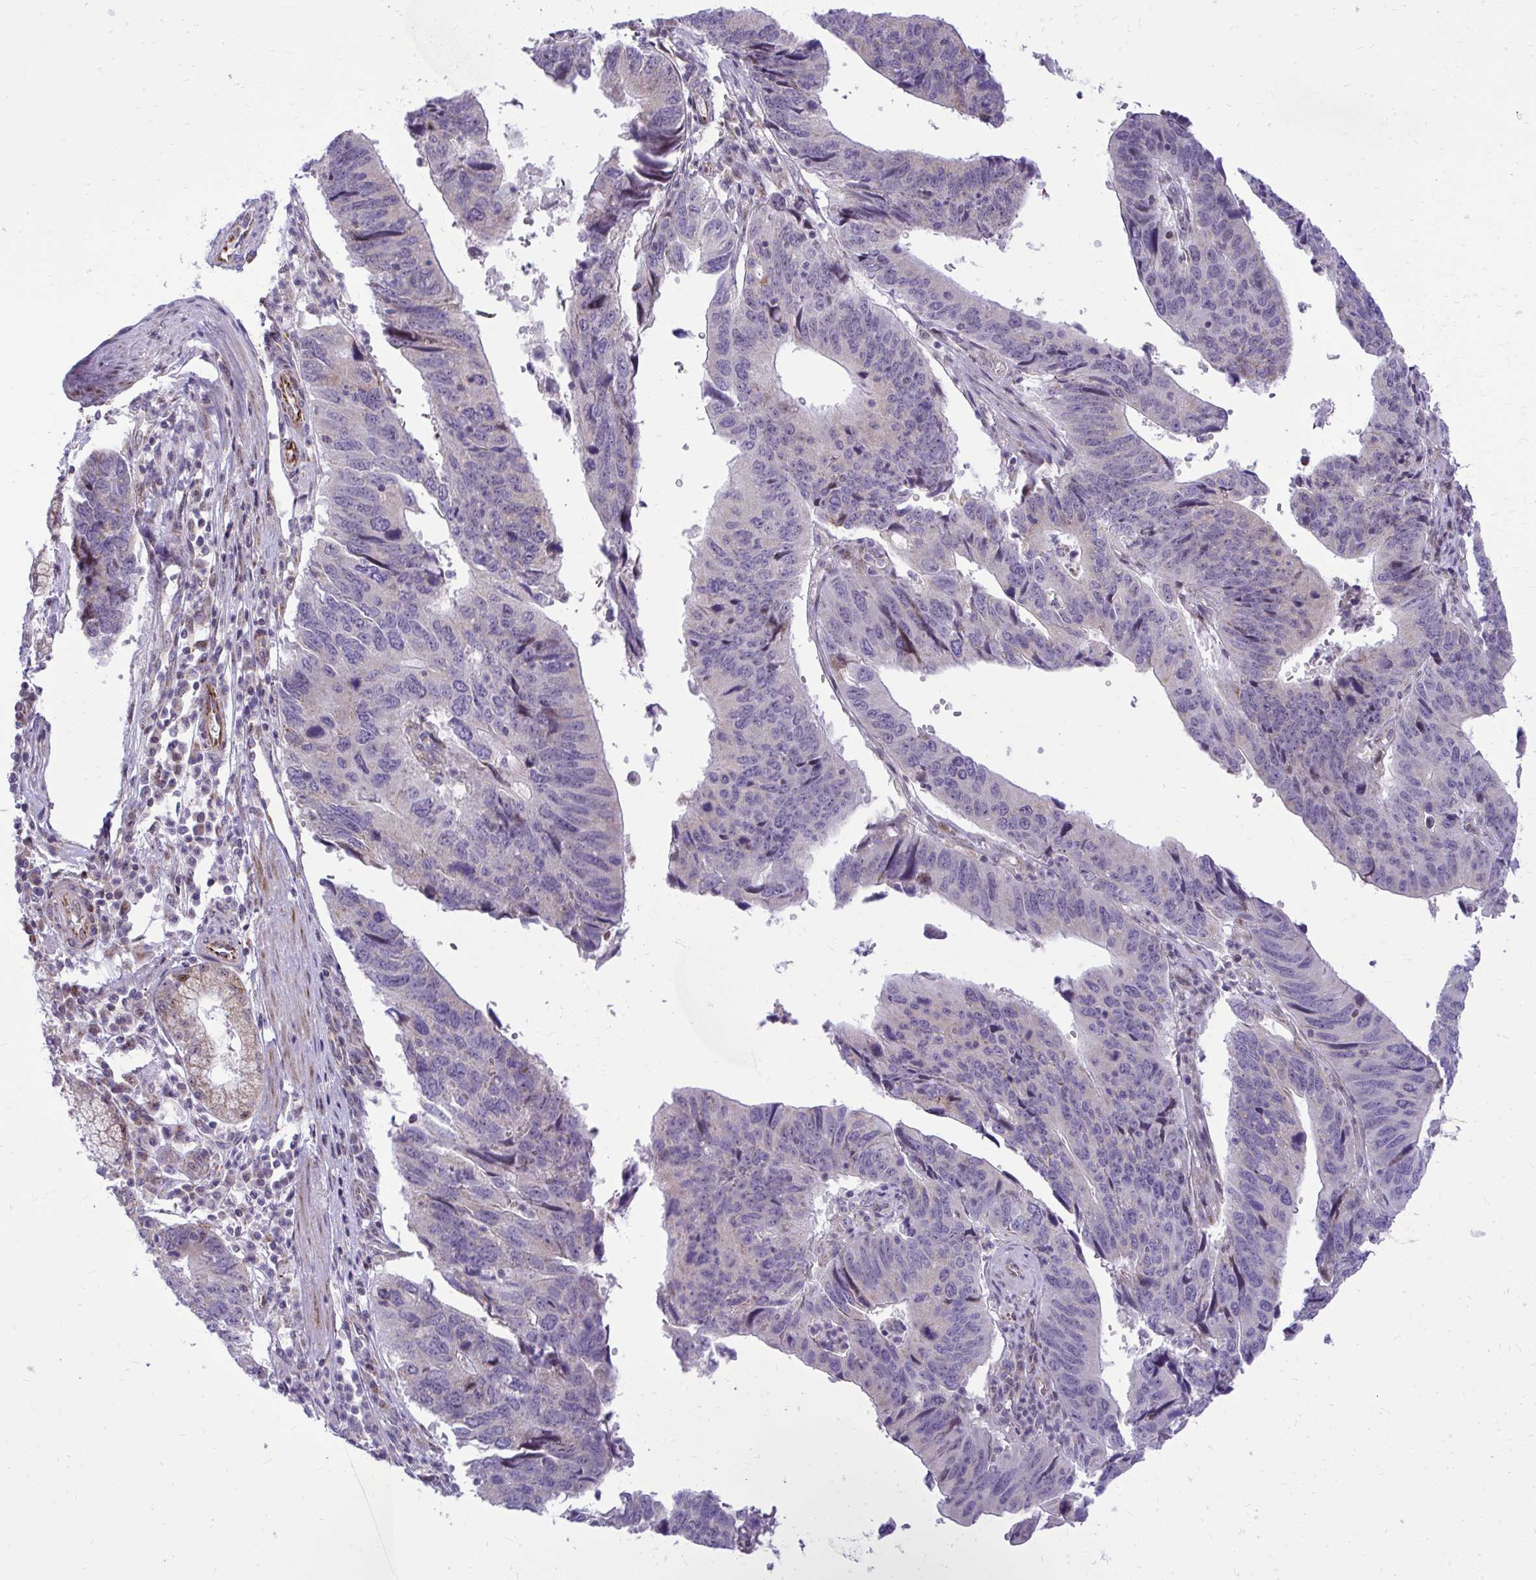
{"staining": {"intensity": "negative", "quantity": "none", "location": "none"}, "tissue": "stomach cancer", "cell_type": "Tumor cells", "image_type": "cancer", "snomed": [{"axis": "morphology", "description": "Adenocarcinoma, NOS"}, {"axis": "topography", "description": "Stomach"}], "caption": "DAB (3,3'-diaminobenzidine) immunohistochemical staining of stomach cancer (adenocarcinoma) exhibits no significant staining in tumor cells.", "gene": "GPRIN3", "patient": {"sex": "male", "age": 59}}